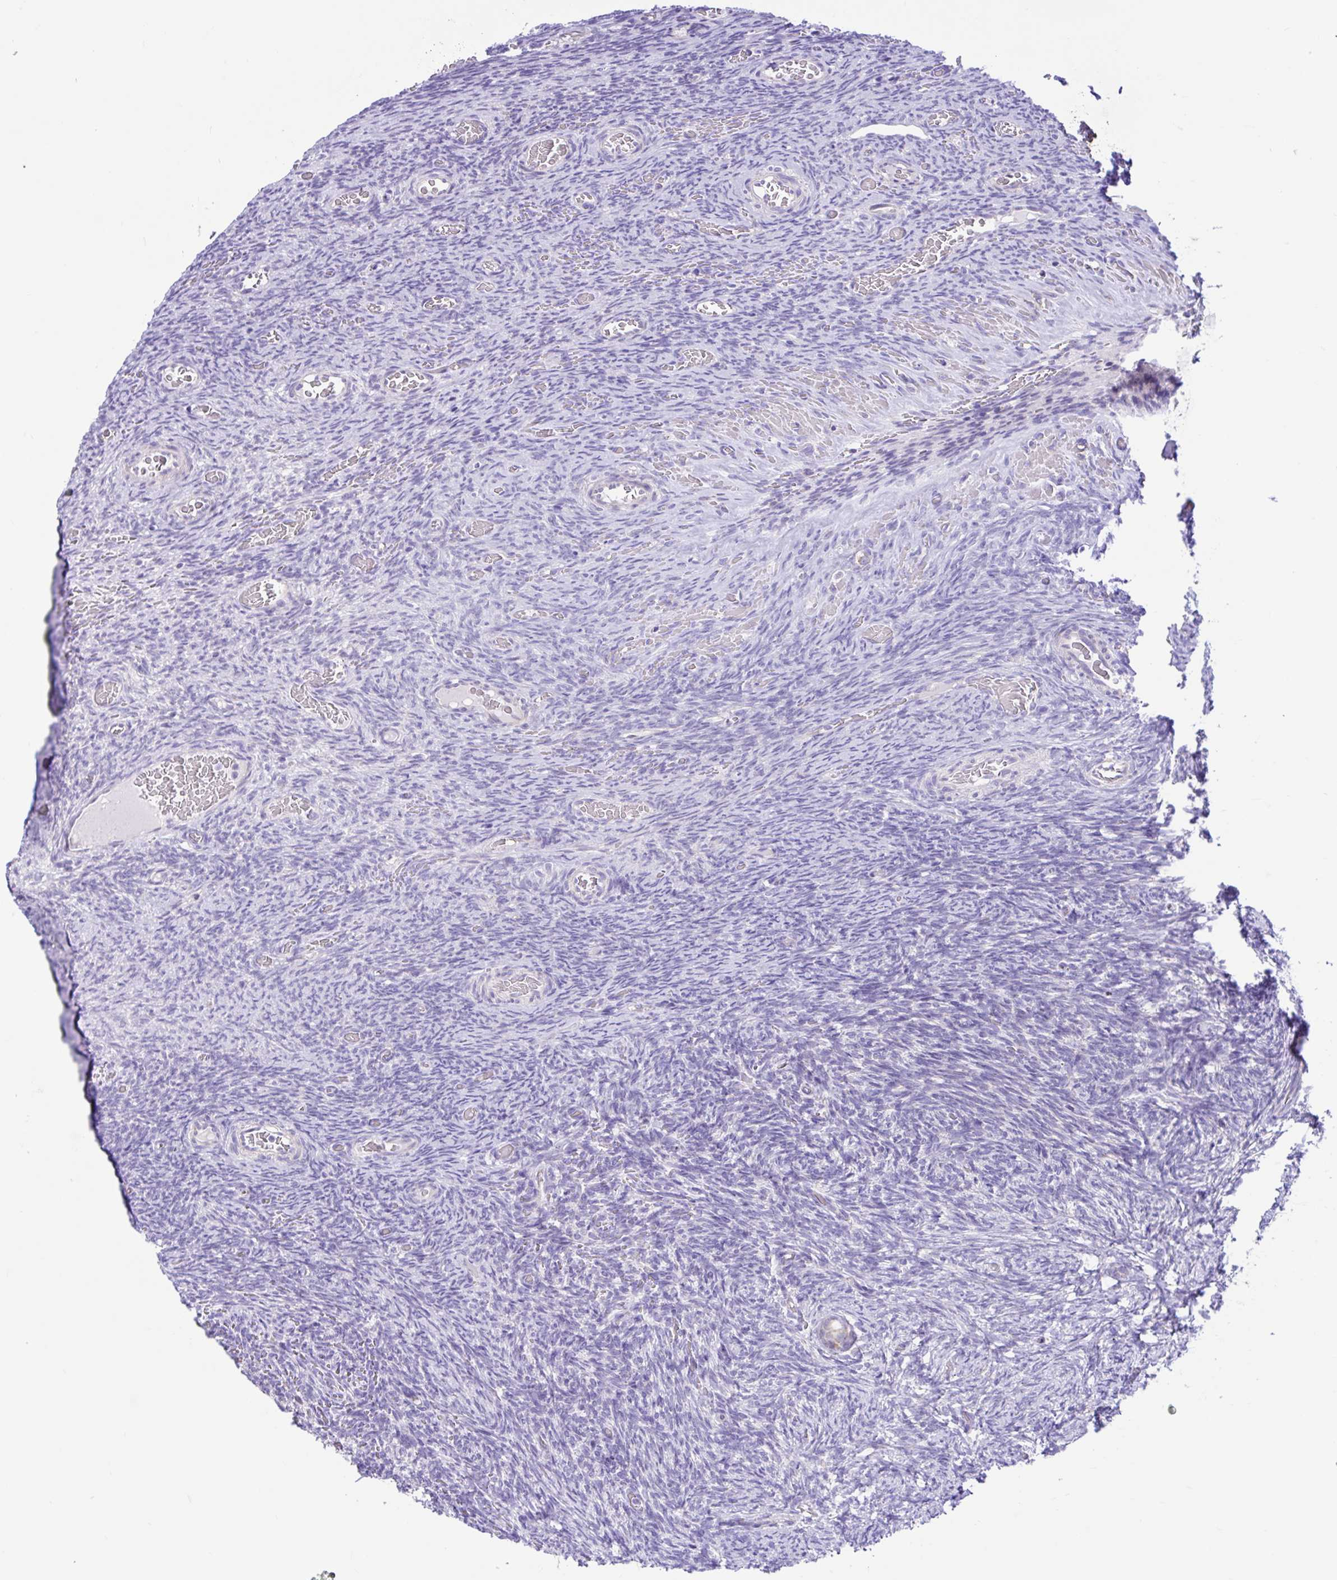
{"staining": {"intensity": "negative", "quantity": "none", "location": "none"}, "tissue": "ovary", "cell_type": "Ovarian stroma cells", "image_type": "normal", "snomed": [{"axis": "morphology", "description": "Normal tissue, NOS"}, {"axis": "topography", "description": "Ovary"}], "caption": "DAB immunohistochemical staining of normal human ovary demonstrates no significant expression in ovarian stroma cells. Nuclei are stained in blue.", "gene": "NDUFS2", "patient": {"sex": "female", "age": 34}}